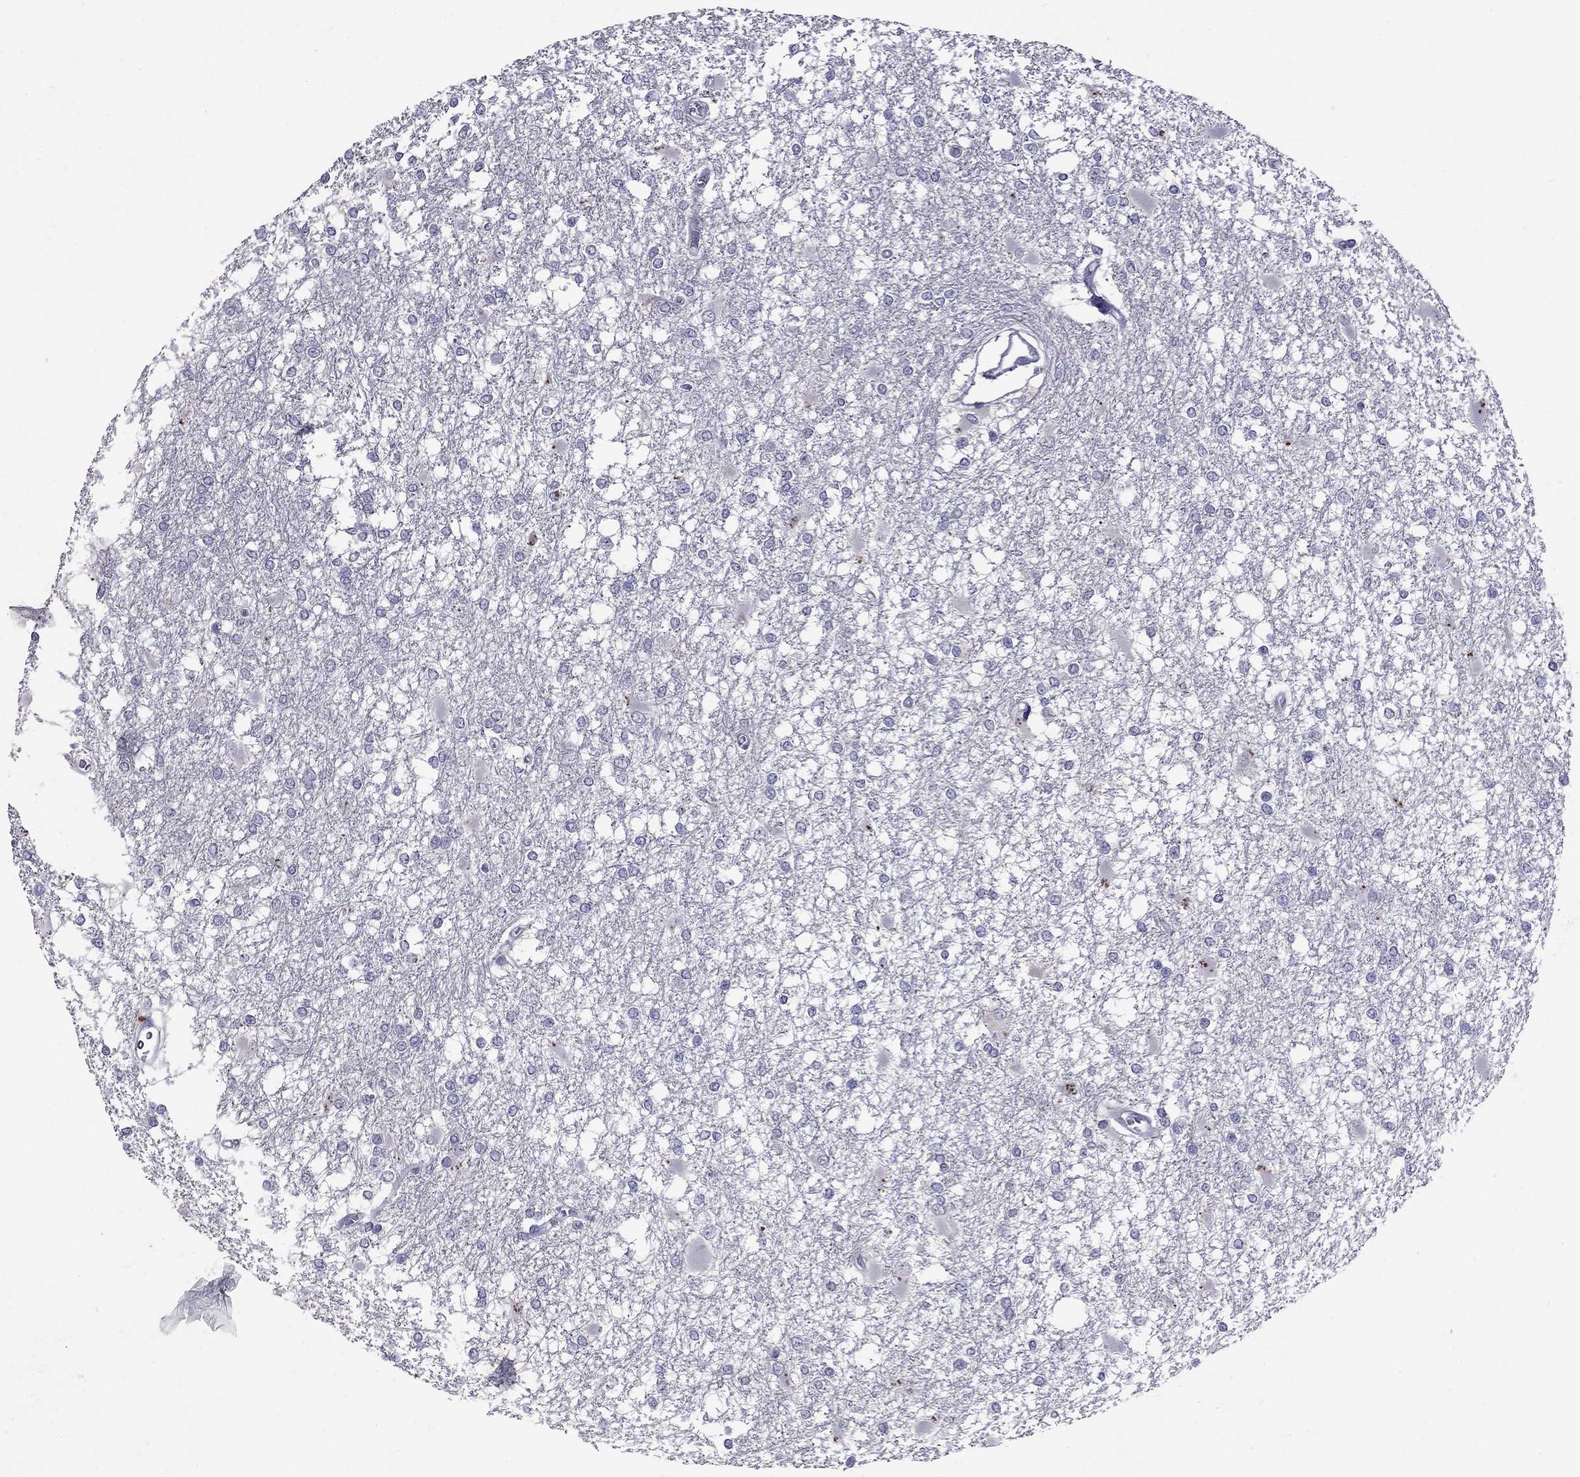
{"staining": {"intensity": "negative", "quantity": "none", "location": "none"}, "tissue": "glioma", "cell_type": "Tumor cells", "image_type": "cancer", "snomed": [{"axis": "morphology", "description": "Glioma, malignant, High grade"}, {"axis": "topography", "description": "Cerebral cortex"}], "caption": "A photomicrograph of glioma stained for a protein demonstrates no brown staining in tumor cells.", "gene": "CFAP91", "patient": {"sex": "male", "age": 79}}